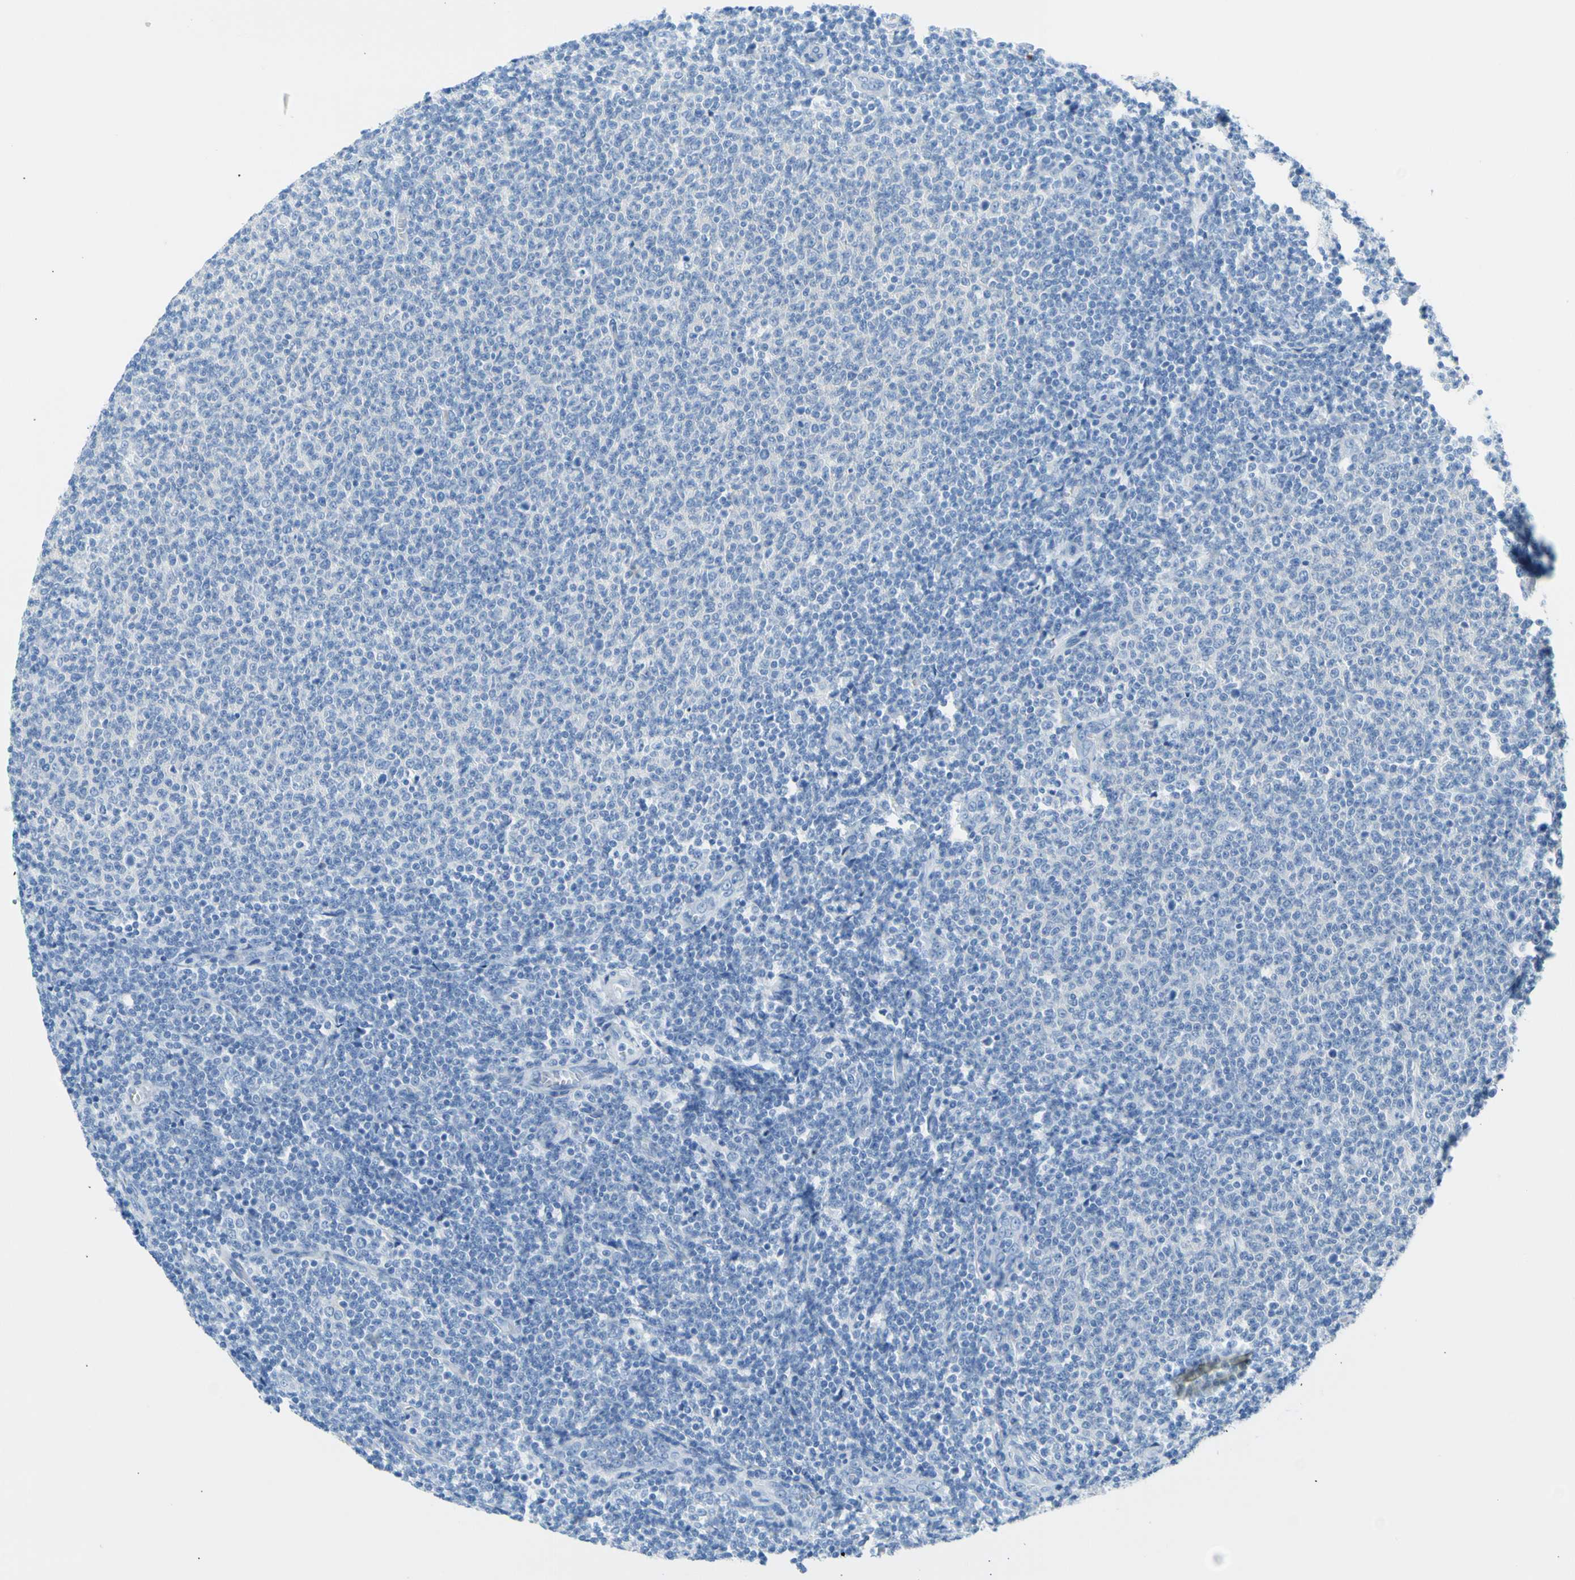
{"staining": {"intensity": "negative", "quantity": "none", "location": "none"}, "tissue": "lymphoma", "cell_type": "Tumor cells", "image_type": "cancer", "snomed": [{"axis": "morphology", "description": "Malignant lymphoma, non-Hodgkin's type, Low grade"}, {"axis": "topography", "description": "Lymph node"}], "caption": "Immunohistochemical staining of malignant lymphoma, non-Hodgkin's type (low-grade) displays no significant expression in tumor cells.", "gene": "CEL", "patient": {"sex": "male", "age": 66}}